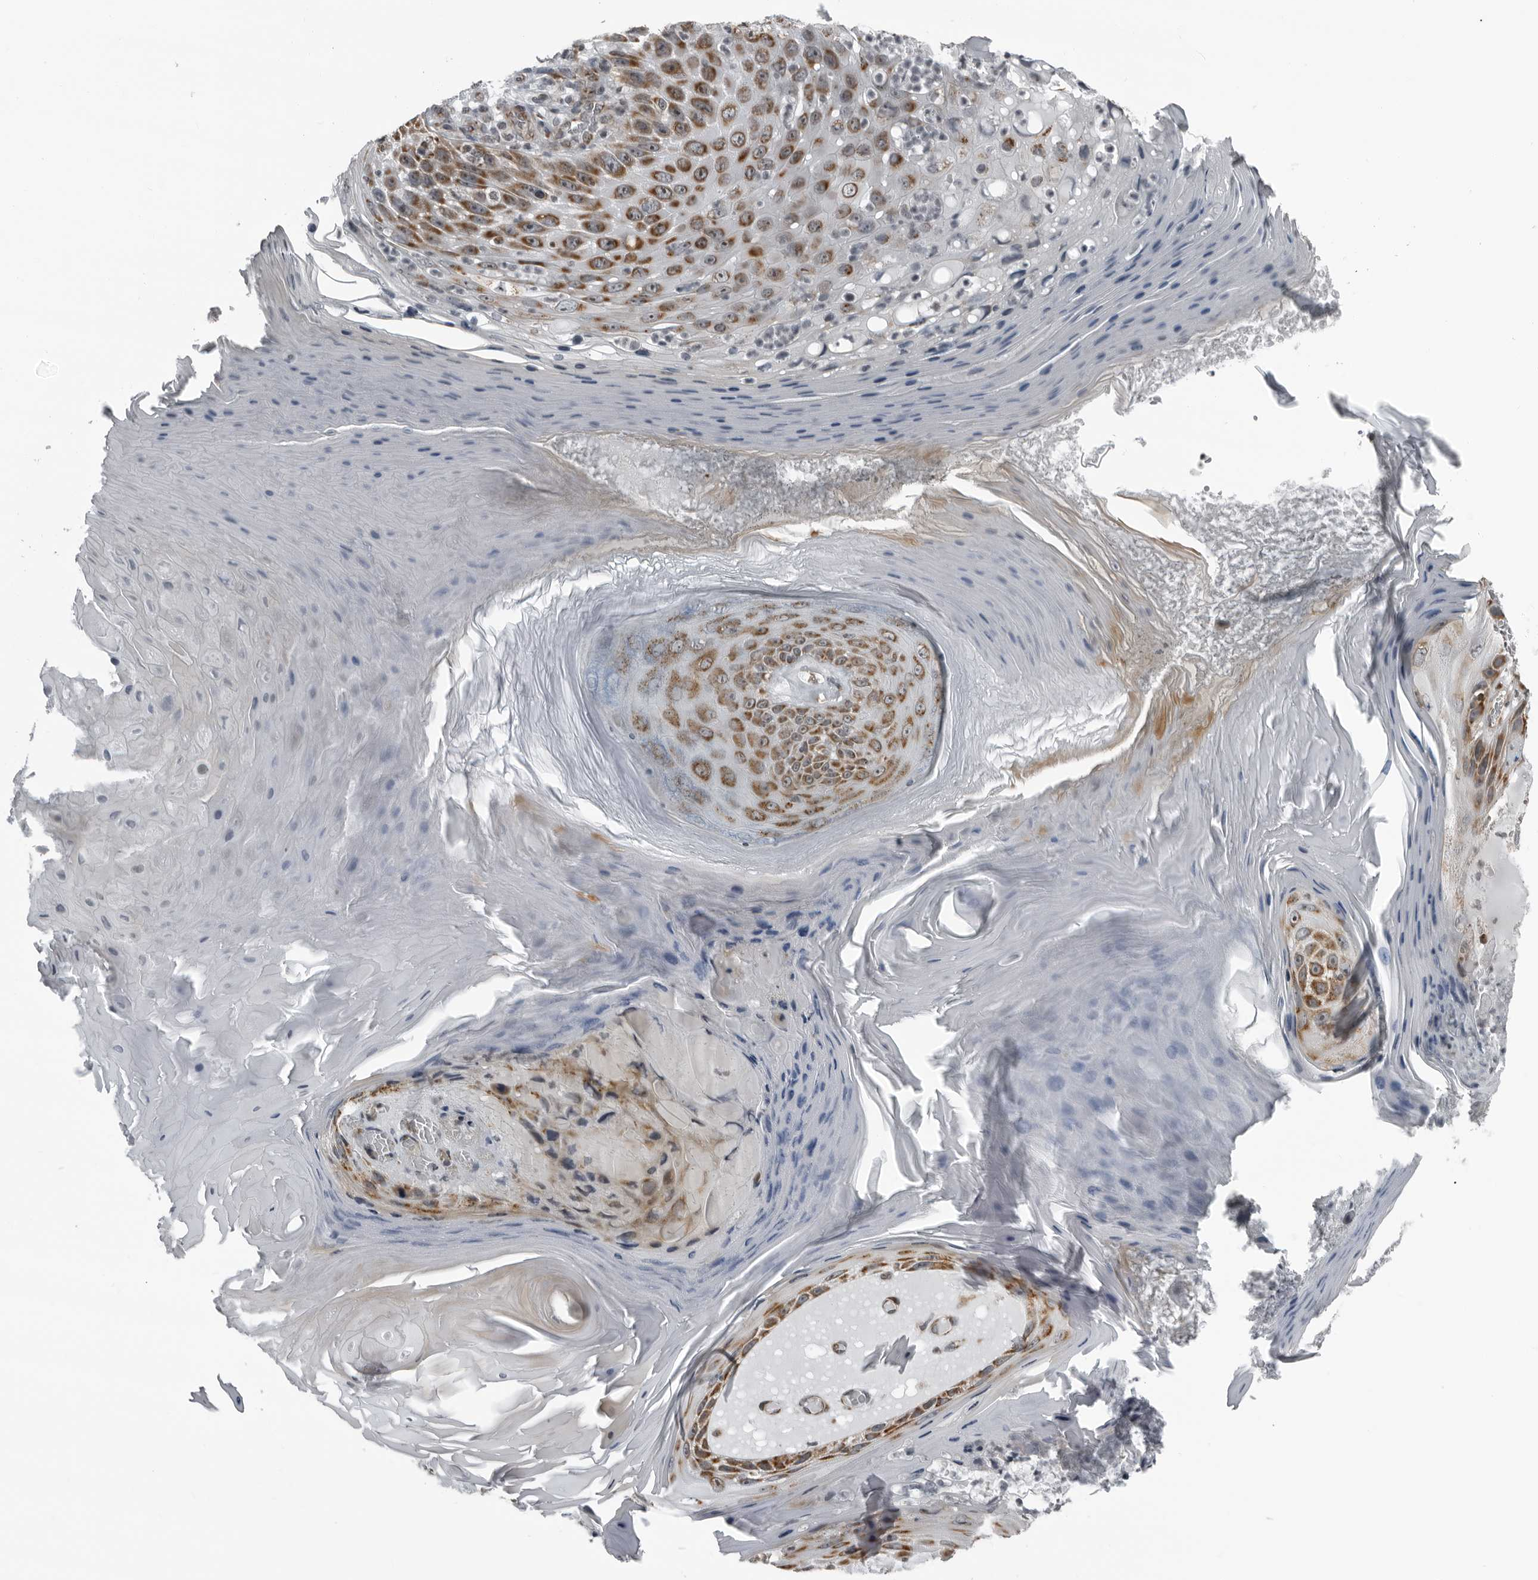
{"staining": {"intensity": "moderate", "quantity": ">75%", "location": "cytoplasmic/membranous"}, "tissue": "skin cancer", "cell_type": "Tumor cells", "image_type": "cancer", "snomed": [{"axis": "morphology", "description": "Squamous cell carcinoma, NOS"}, {"axis": "topography", "description": "Skin"}], "caption": "A histopathology image of skin cancer (squamous cell carcinoma) stained for a protein demonstrates moderate cytoplasmic/membranous brown staining in tumor cells.", "gene": "RTCA", "patient": {"sex": "female", "age": 88}}